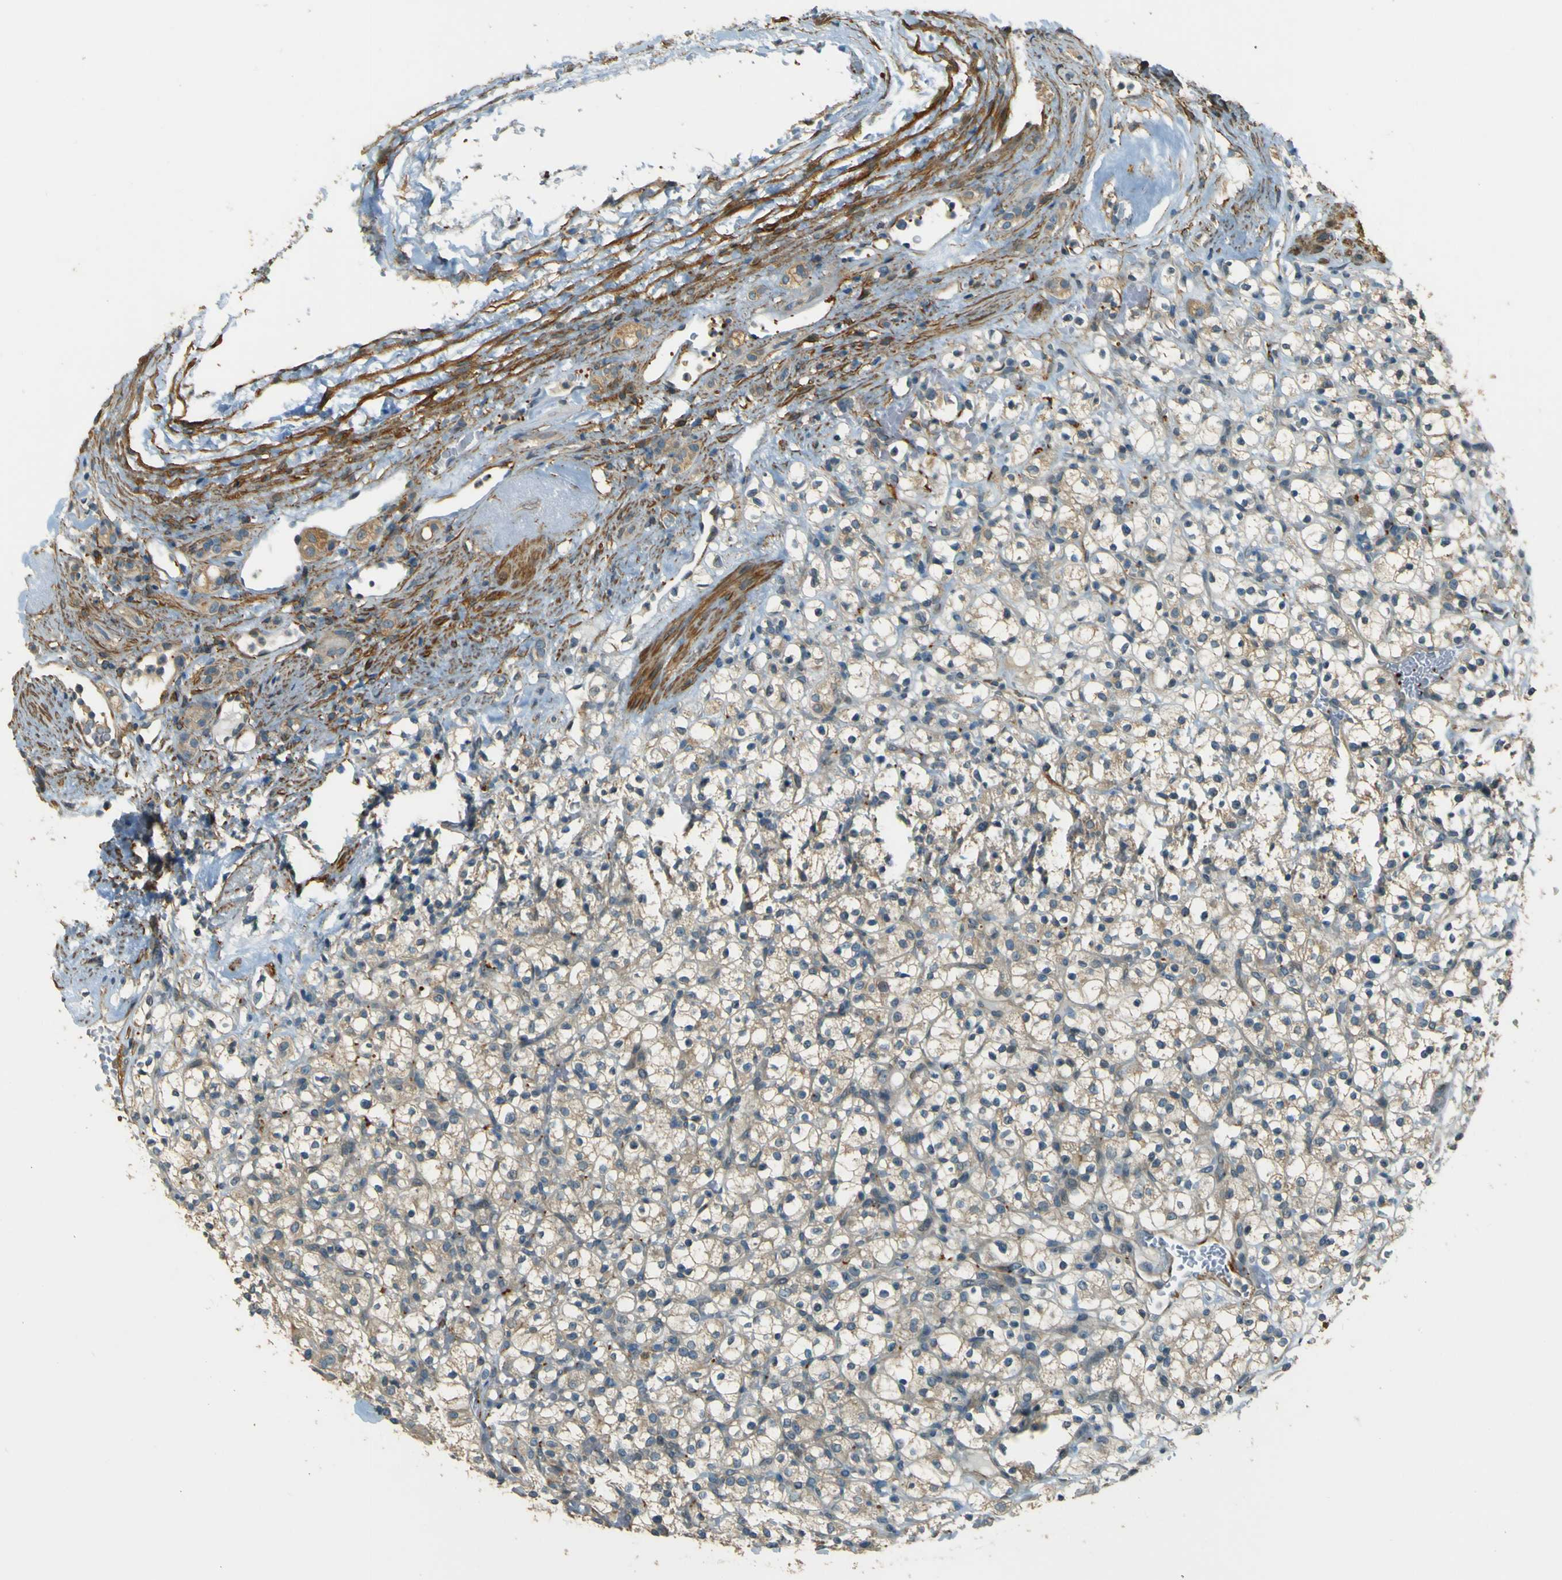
{"staining": {"intensity": "weak", "quantity": "25%-75%", "location": "cytoplasmic/membranous"}, "tissue": "renal cancer", "cell_type": "Tumor cells", "image_type": "cancer", "snomed": [{"axis": "morphology", "description": "Normal tissue, NOS"}, {"axis": "morphology", "description": "Adenocarcinoma, NOS"}, {"axis": "topography", "description": "Kidney"}], "caption": "A micrograph of adenocarcinoma (renal) stained for a protein displays weak cytoplasmic/membranous brown staining in tumor cells.", "gene": "NEXN", "patient": {"sex": "female", "age": 72}}